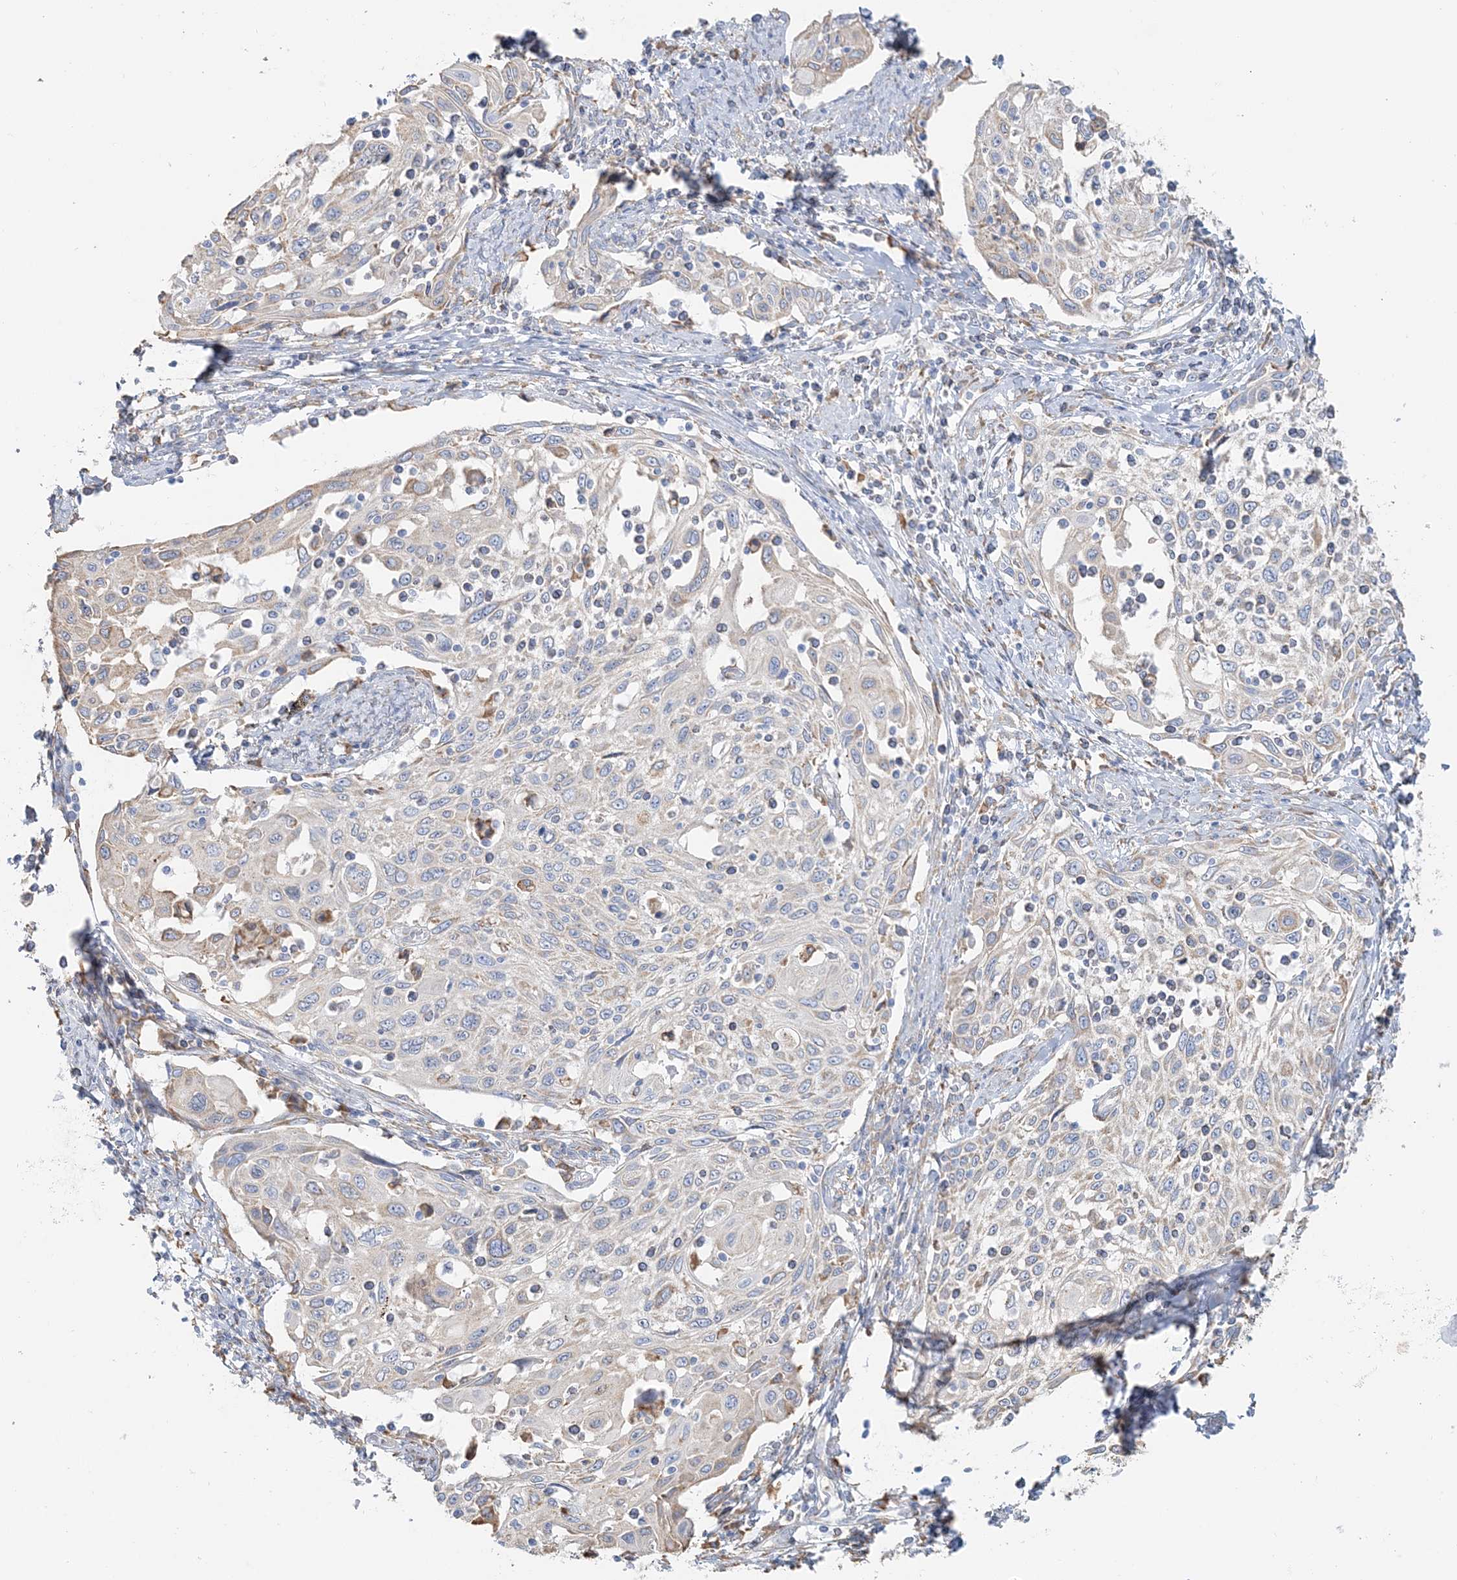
{"staining": {"intensity": "negative", "quantity": "none", "location": "none"}, "tissue": "cervical cancer", "cell_type": "Tumor cells", "image_type": "cancer", "snomed": [{"axis": "morphology", "description": "Squamous cell carcinoma, NOS"}, {"axis": "topography", "description": "Cervix"}], "caption": "Squamous cell carcinoma (cervical) was stained to show a protein in brown. There is no significant positivity in tumor cells. Brightfield microscopy of IHC stained with DAB (brown) and hematoxylin (blue), captured at high magnification.", "gene": "TBC1D5", "patient": {"sex": "female", "age": 70}}